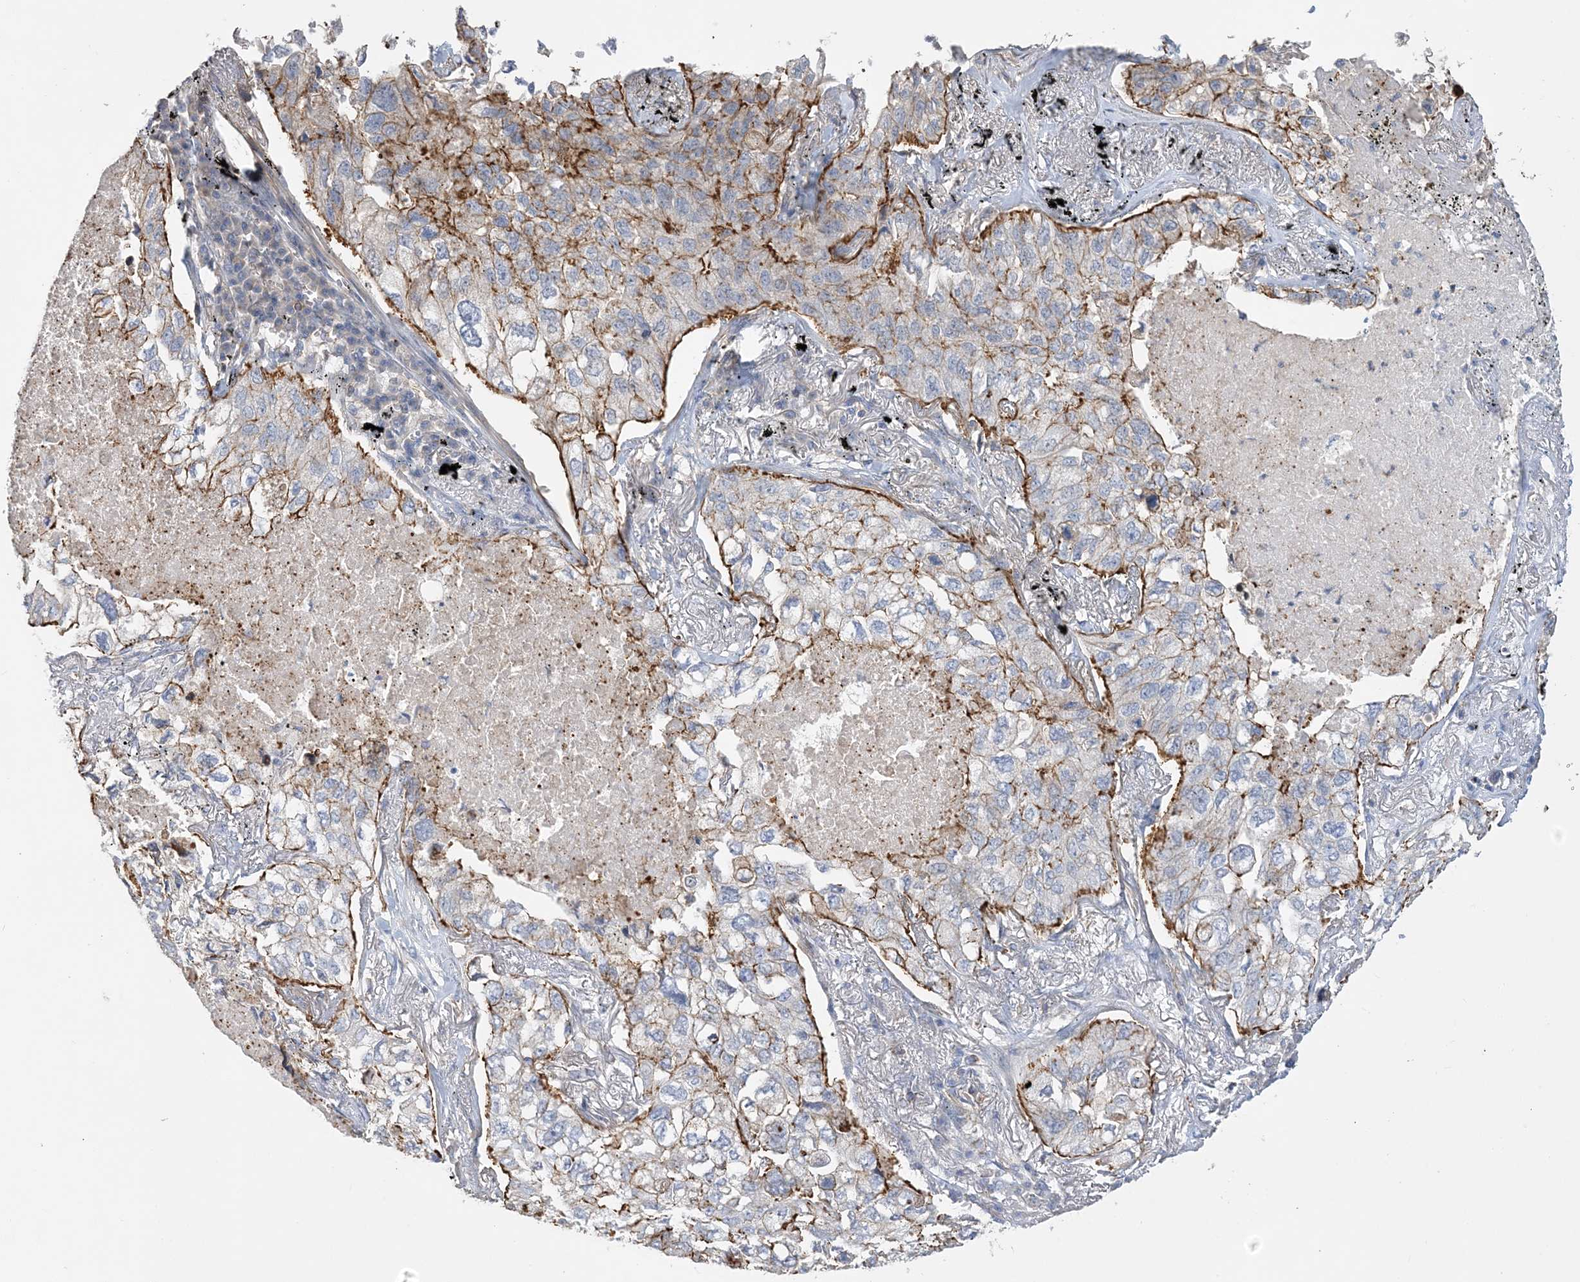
{"staining": {"intensity": "moderate", "quantity": "25%-75%", "location": "cytoplasmic/membranous"}, "tissue": "lung cancer", "cell_type": "Tumor cells", "image_type": "cancer", "snomed": [{"axis": "morphology", "description": "Adenocarcinoma, NOS"}, {"axis": "topography", "description": "Lung"}], "caption": "High-power microscopy captured an immunohistochemistry (IHC) histopathology image of lung adenocarcinoma, revealing moderate cytoplasmic/membranous staining in about 25%-75% of tumor cells.", "gene": "PIGC", "patient": {"sex": "male", "age": 65}}